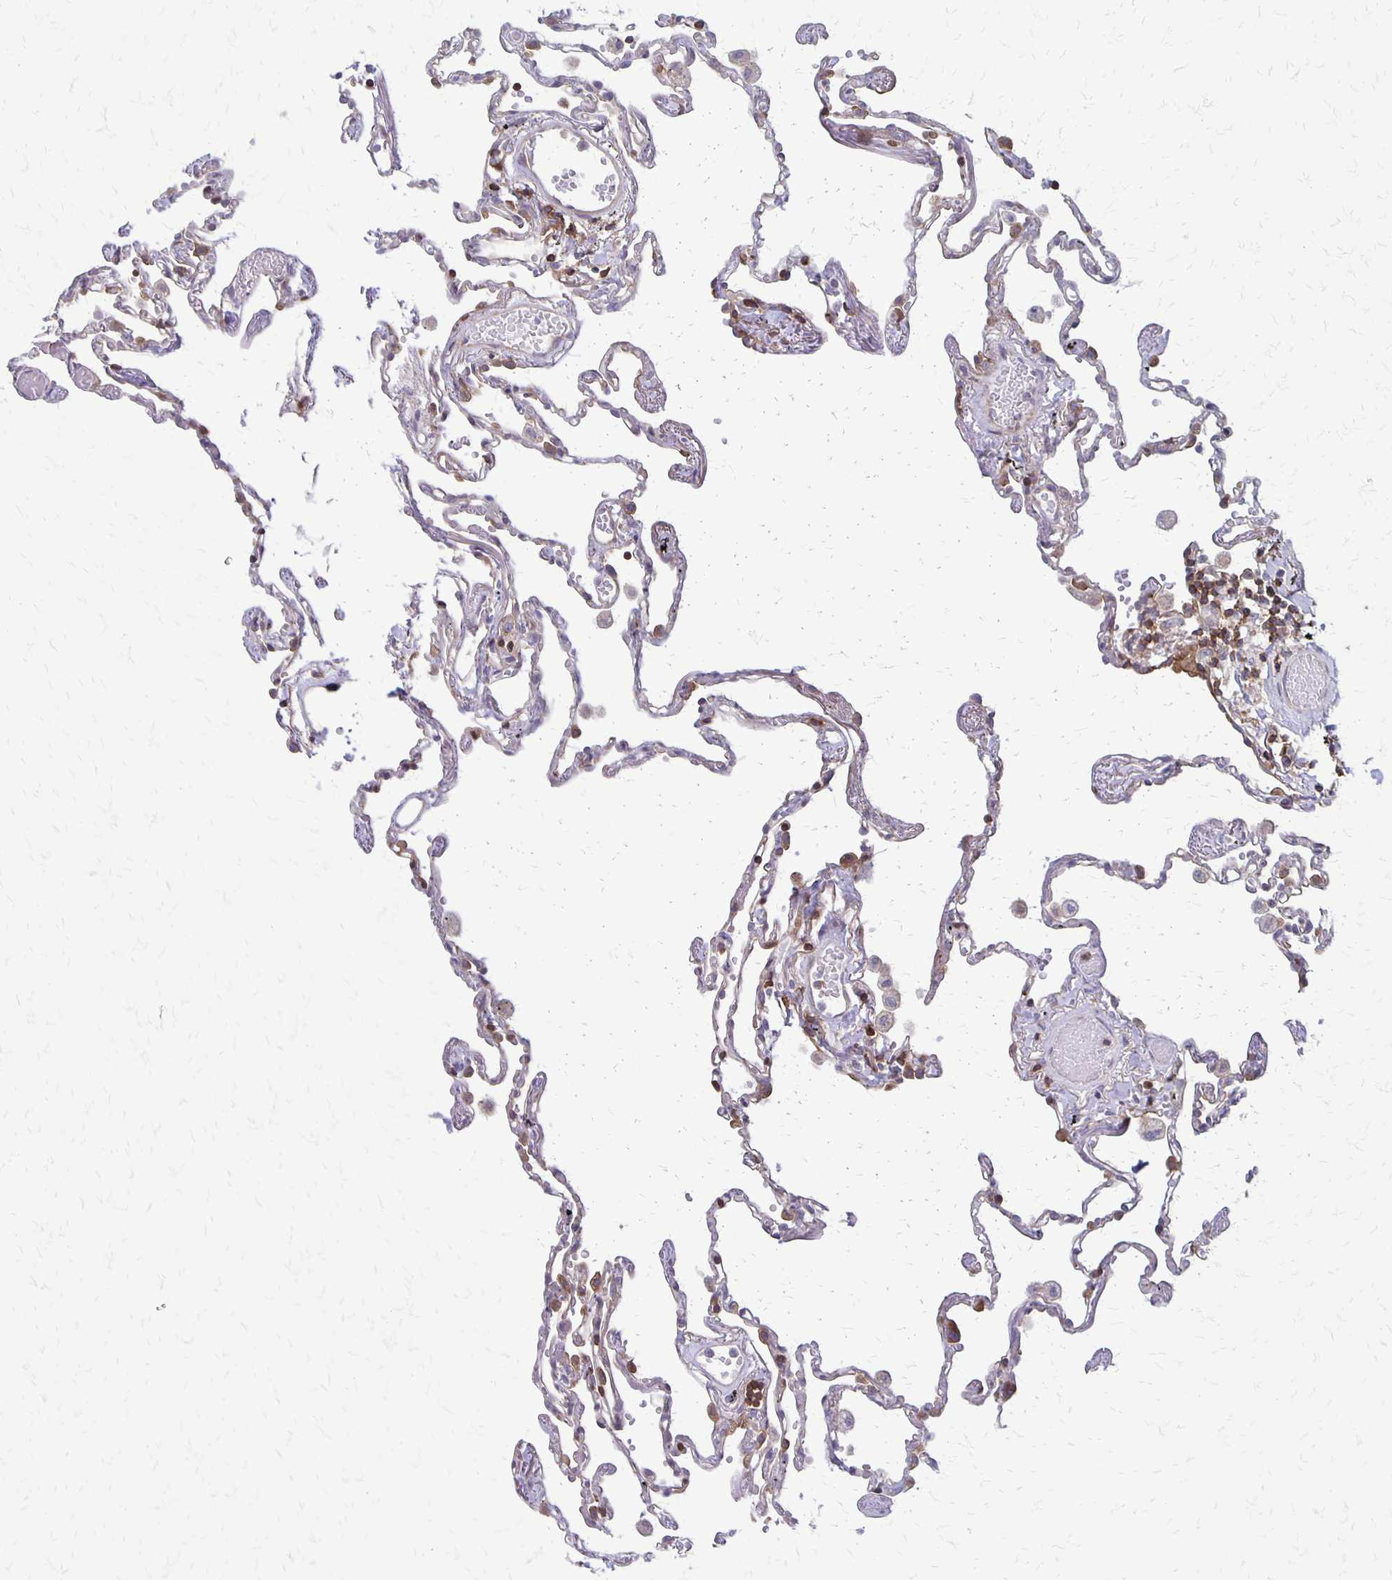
{"staining": {"intensity": "moderate", "quantity": "25%-75%", "location": "cytoplasmic/membranous"}, "tissue": "lung", "cell_type": "Alveolar cells", "image_type": "normal", "snomed": [{"axis": "morphology", "description": "Normal tissue, NOS"}, {"axis": "topography", "description": "Lung"}], "caption": "This image displays benign lung stained with immunohistochemistry (IHC) to label a protein in brown. The cytoplasmic/membranous of alveolar cells show moderate positivity for the protein. Nuclei are counter-stained blue.", "gene": "SEPTIN5", "patient": {"sex": "female", "age": 67}}